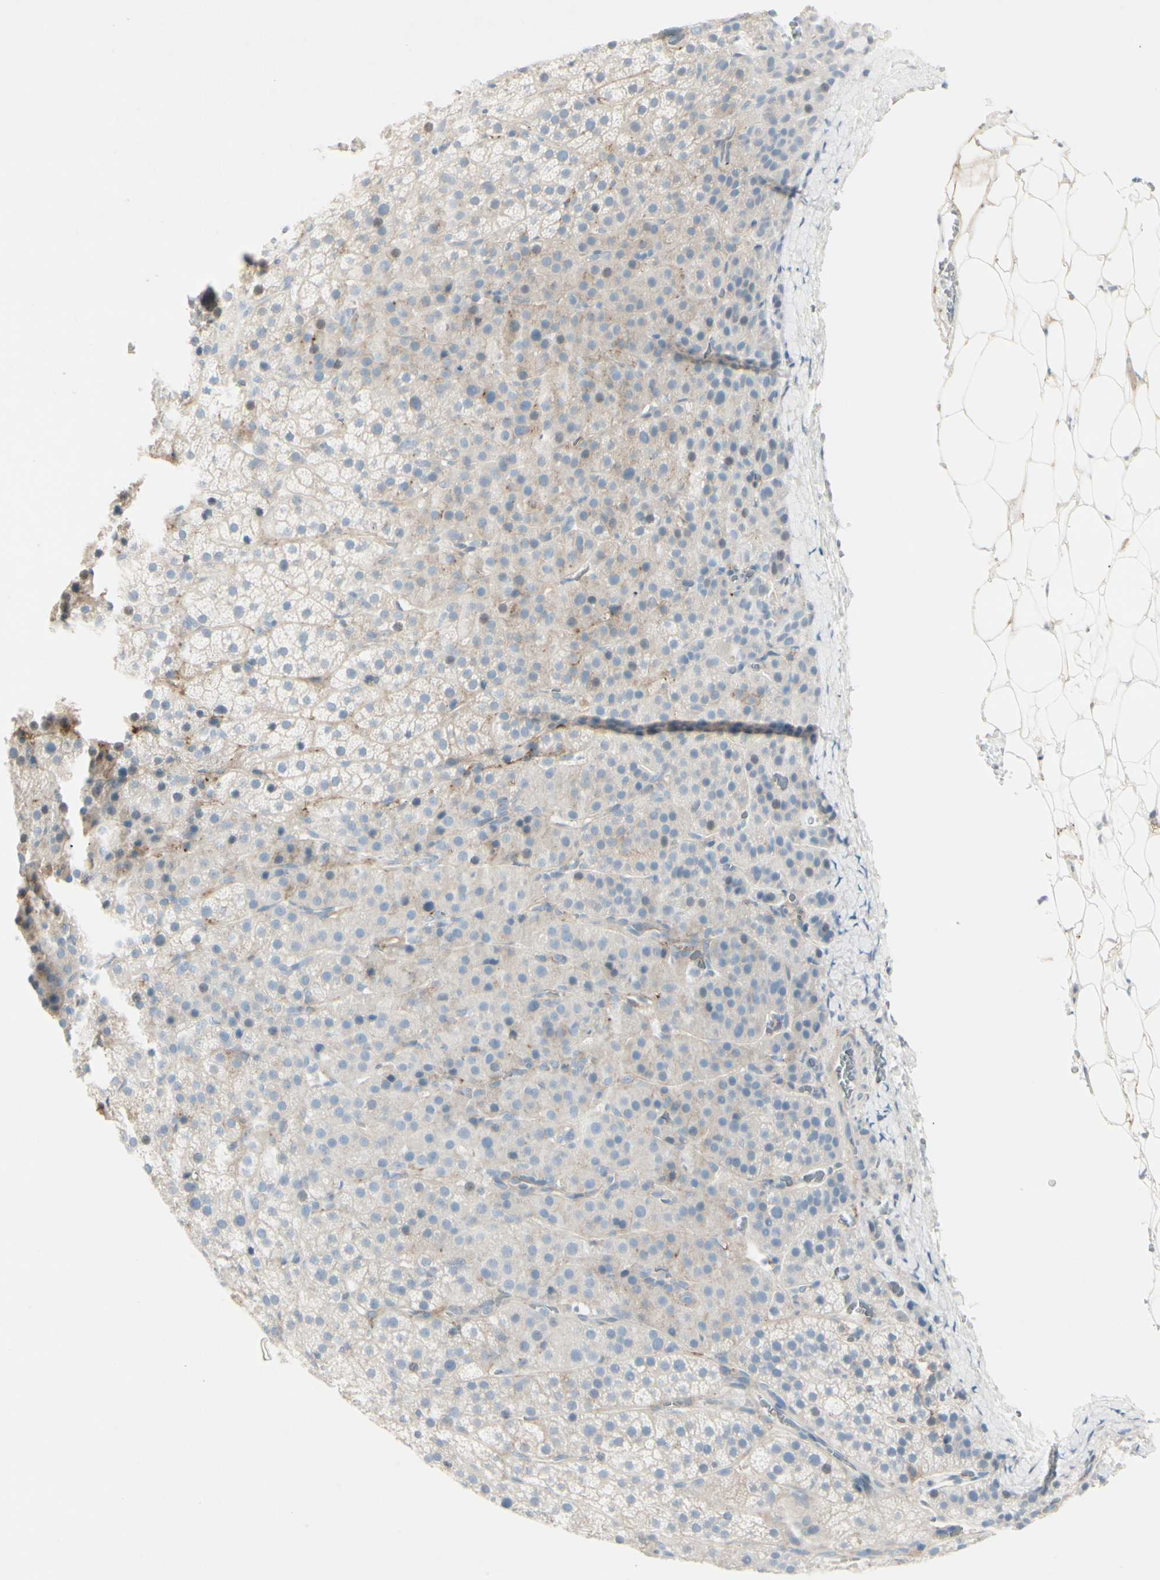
{"staining": {"intensity": "negative", "quantity": "none", "location": "none"}, "tissue": "adrenal gland", "cell_type": "Glandular cells", "image_type": "normal", "snomed": [{"axis": "morphology", "description": "Normal tissue, NOS"}, {"axis": "topography", "description": "Adrenal gland"}], "caption": "Protein analysis of normal adrenal gland exhibits no significant expression in glandular cells. The staining was performed using DAB (3,3'-diaminobenzidine) to visualize the protein expression in brown, while the nuclei were stained in blue with hematoxylin (Magnification: 20x).", "gene": "CACNA2D1", "patient": {"sex": "female", "age": 57}}